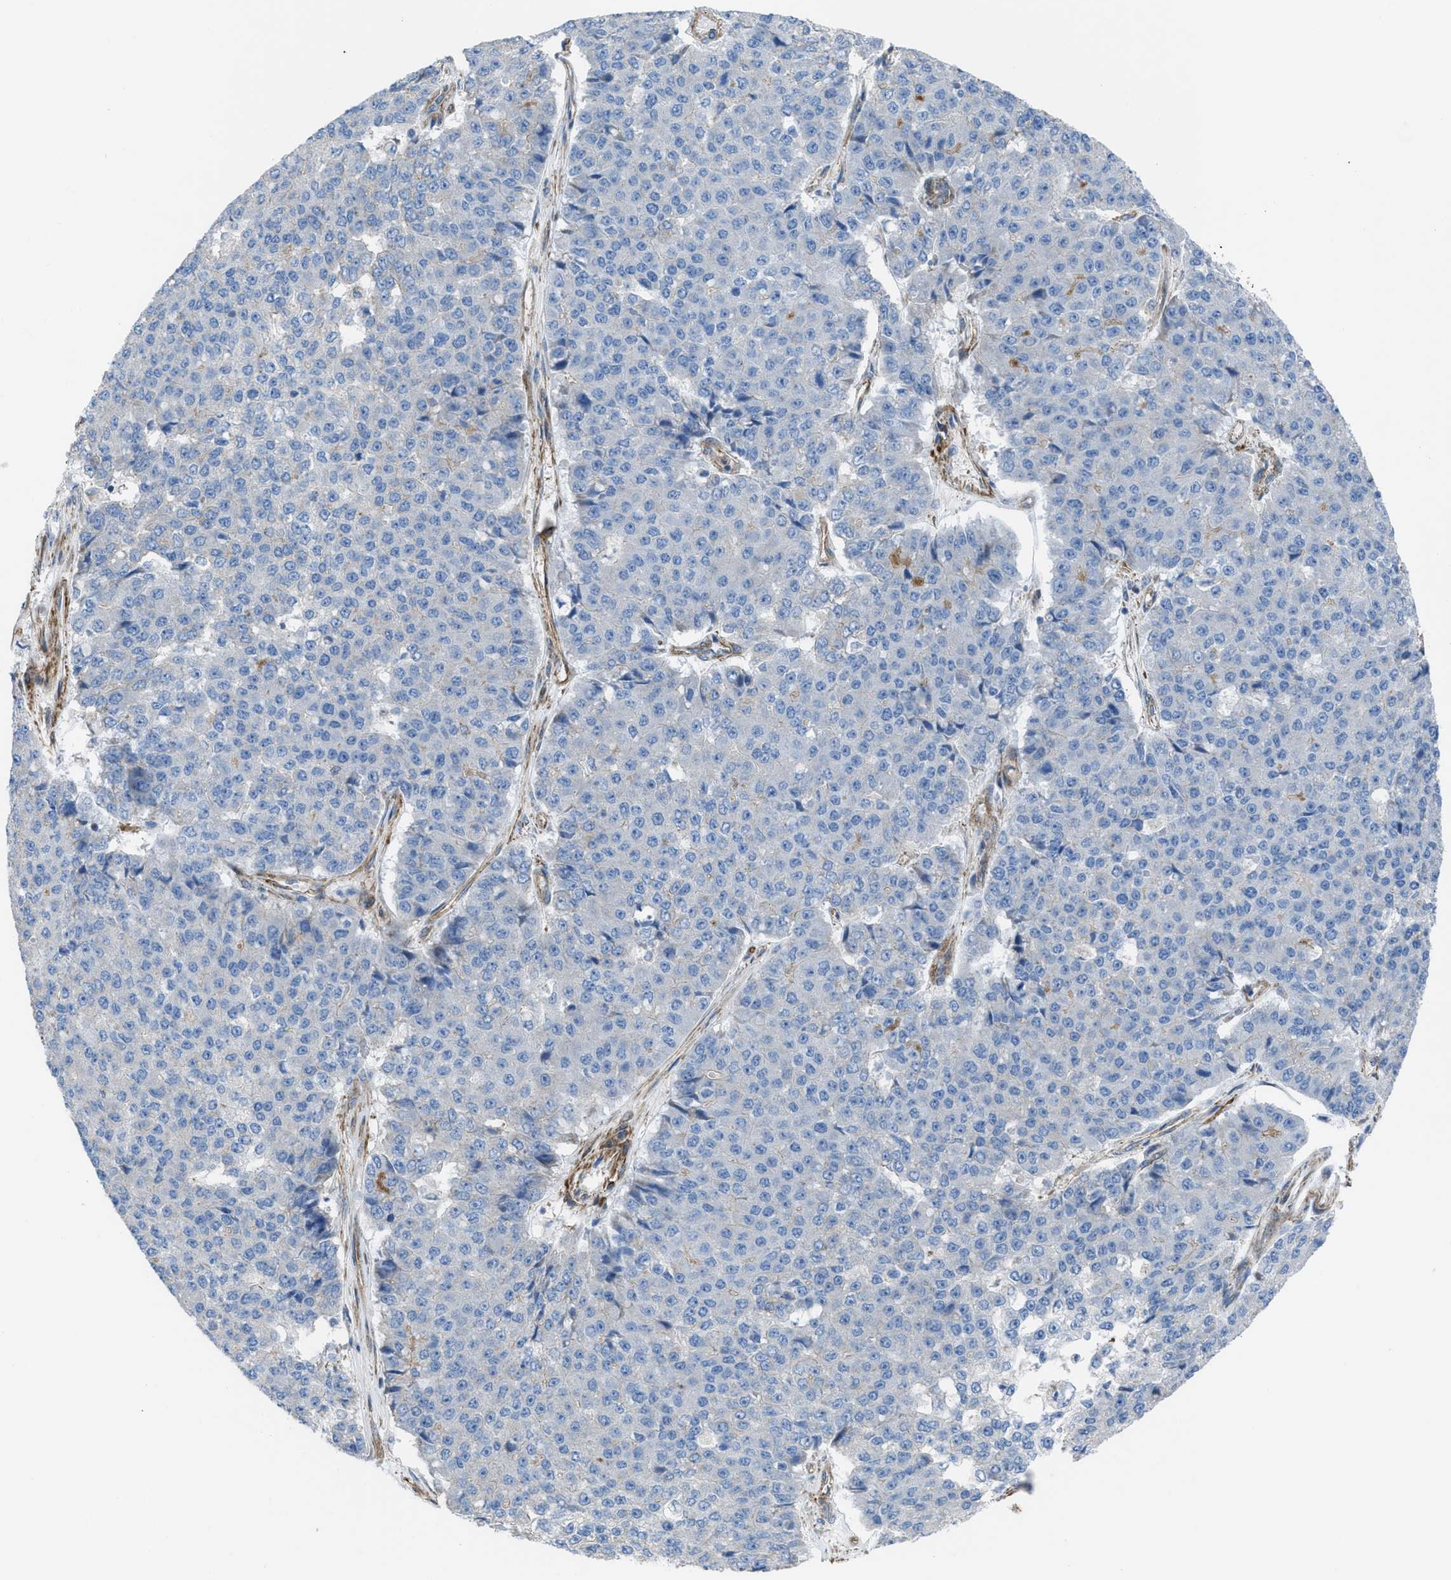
{"staining": {"intensity": "negative", "quantity": "none", "location": "none"}, "tissue": "pancreatic cancer", "cell_type": "Tumor cells", "image_type": "cancer", "snomed": [{"axis": "morphology", "description": "Adenocarcinoma, NOS"}, {"axis": "topography", "description": "Pancreas"}], "caption": "This micrograph is of pancreatic adenocarcinoma stained with immunohistochemistry to label a protein in brown with the nuclei are counter-stained blue. There is no staining in tumor cells.", "gene": "KCNH7", "patient": {"sex": "male", "age": 50}}